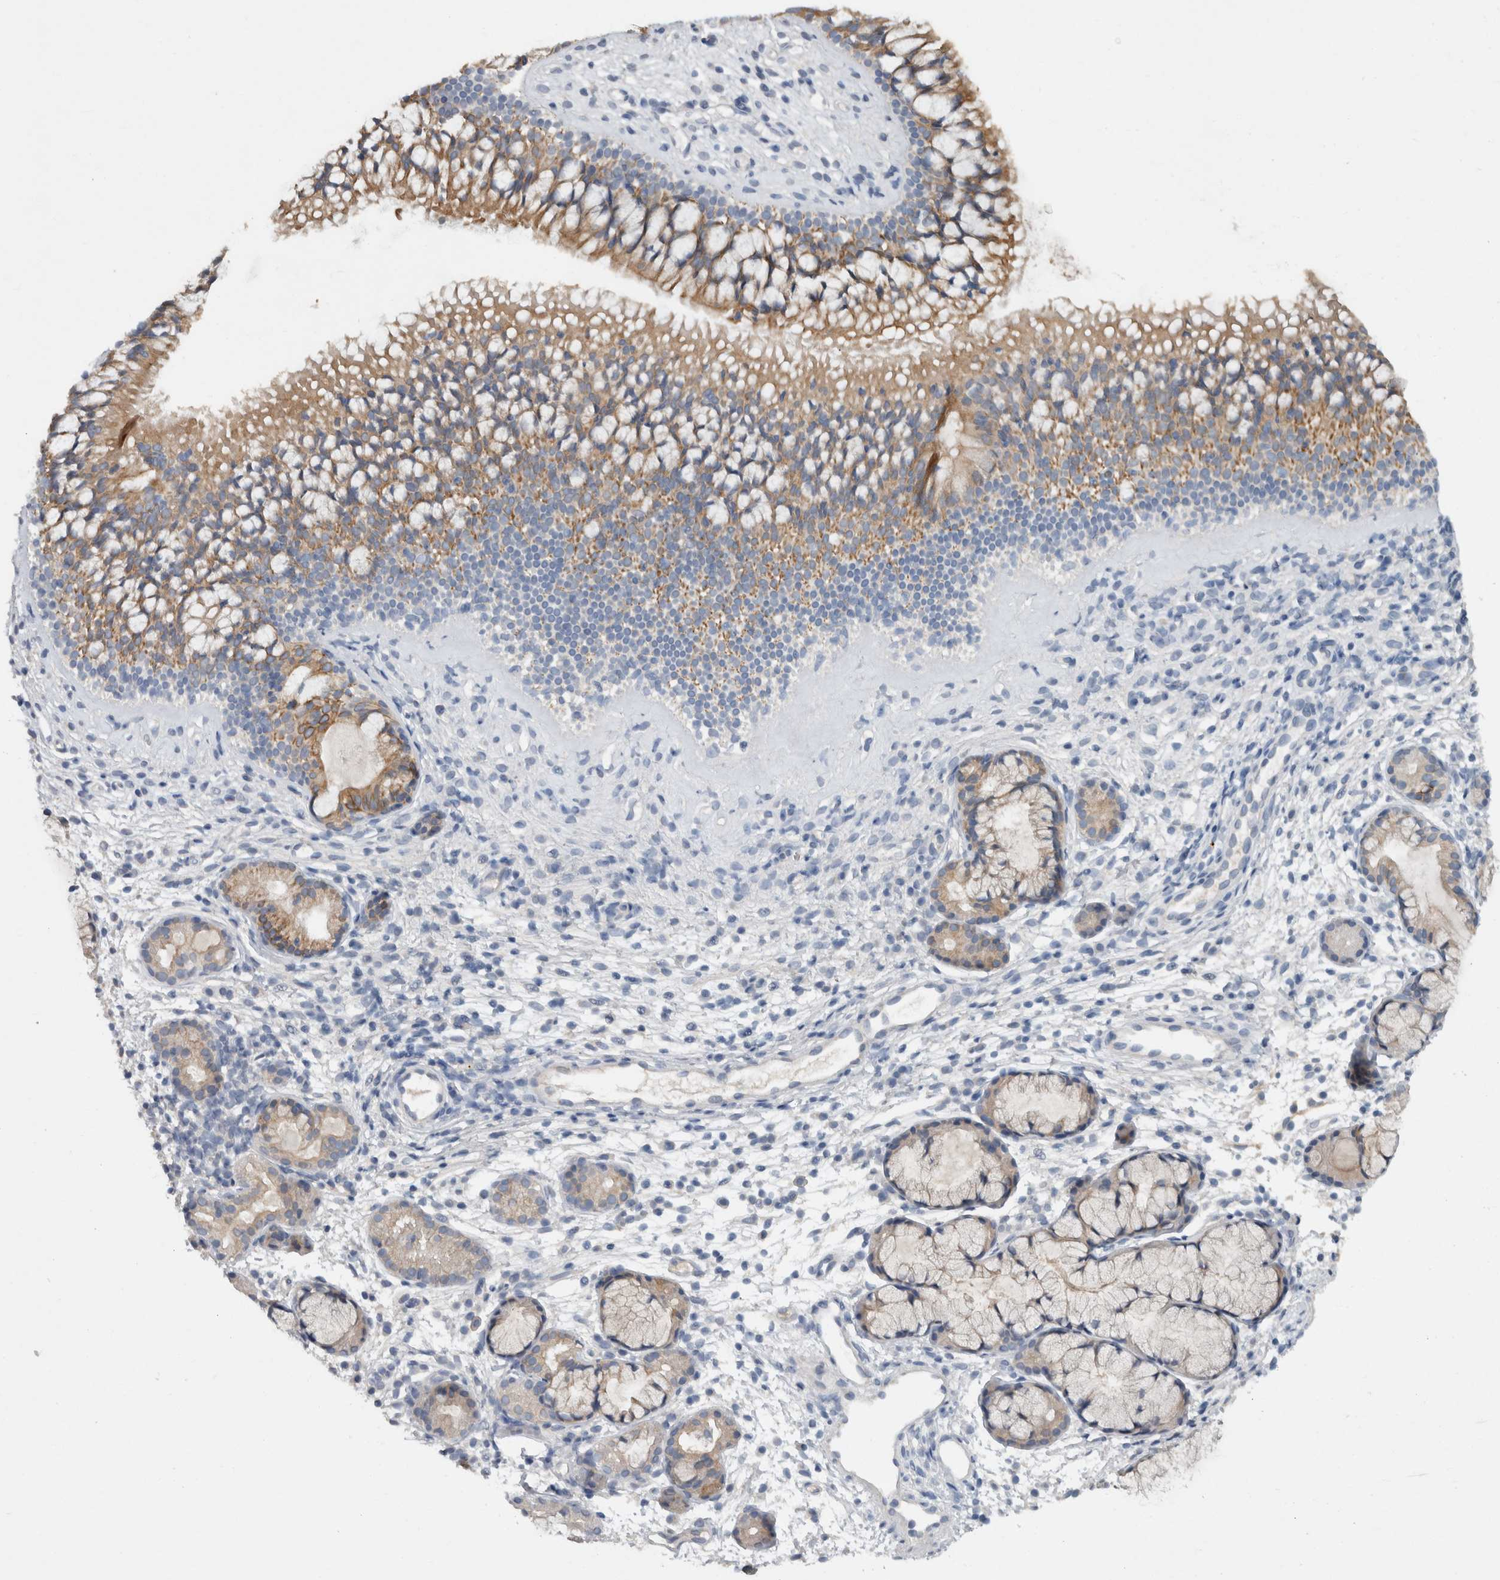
{"staining": {"intensity": "strong", "quantity": "25%-75%", "location": "cytoplasmic/membranous"}, "tissue": "nasopharynx", "cell_type": "Respiratory epithelial cells", "image_type": "normal", "snomed": [{"axis": "morphology", "description": "Normal tissue, NOS"}, {"axis": "morphology", "description": "Inflammation, NOS"}, {"axis": "topography", "description": "Nasopharynx"}], "caption": "Immunohistochemistry photomicrograph of unremarkable human nasopharynx stained for a protein (brown), which displays high levels of strong cytoplasmic/membranous expression in about 25%-75% of respiratory epithelial cells.", "gene": "HEXD", "patient": {"sex": "female", "age": 19}}